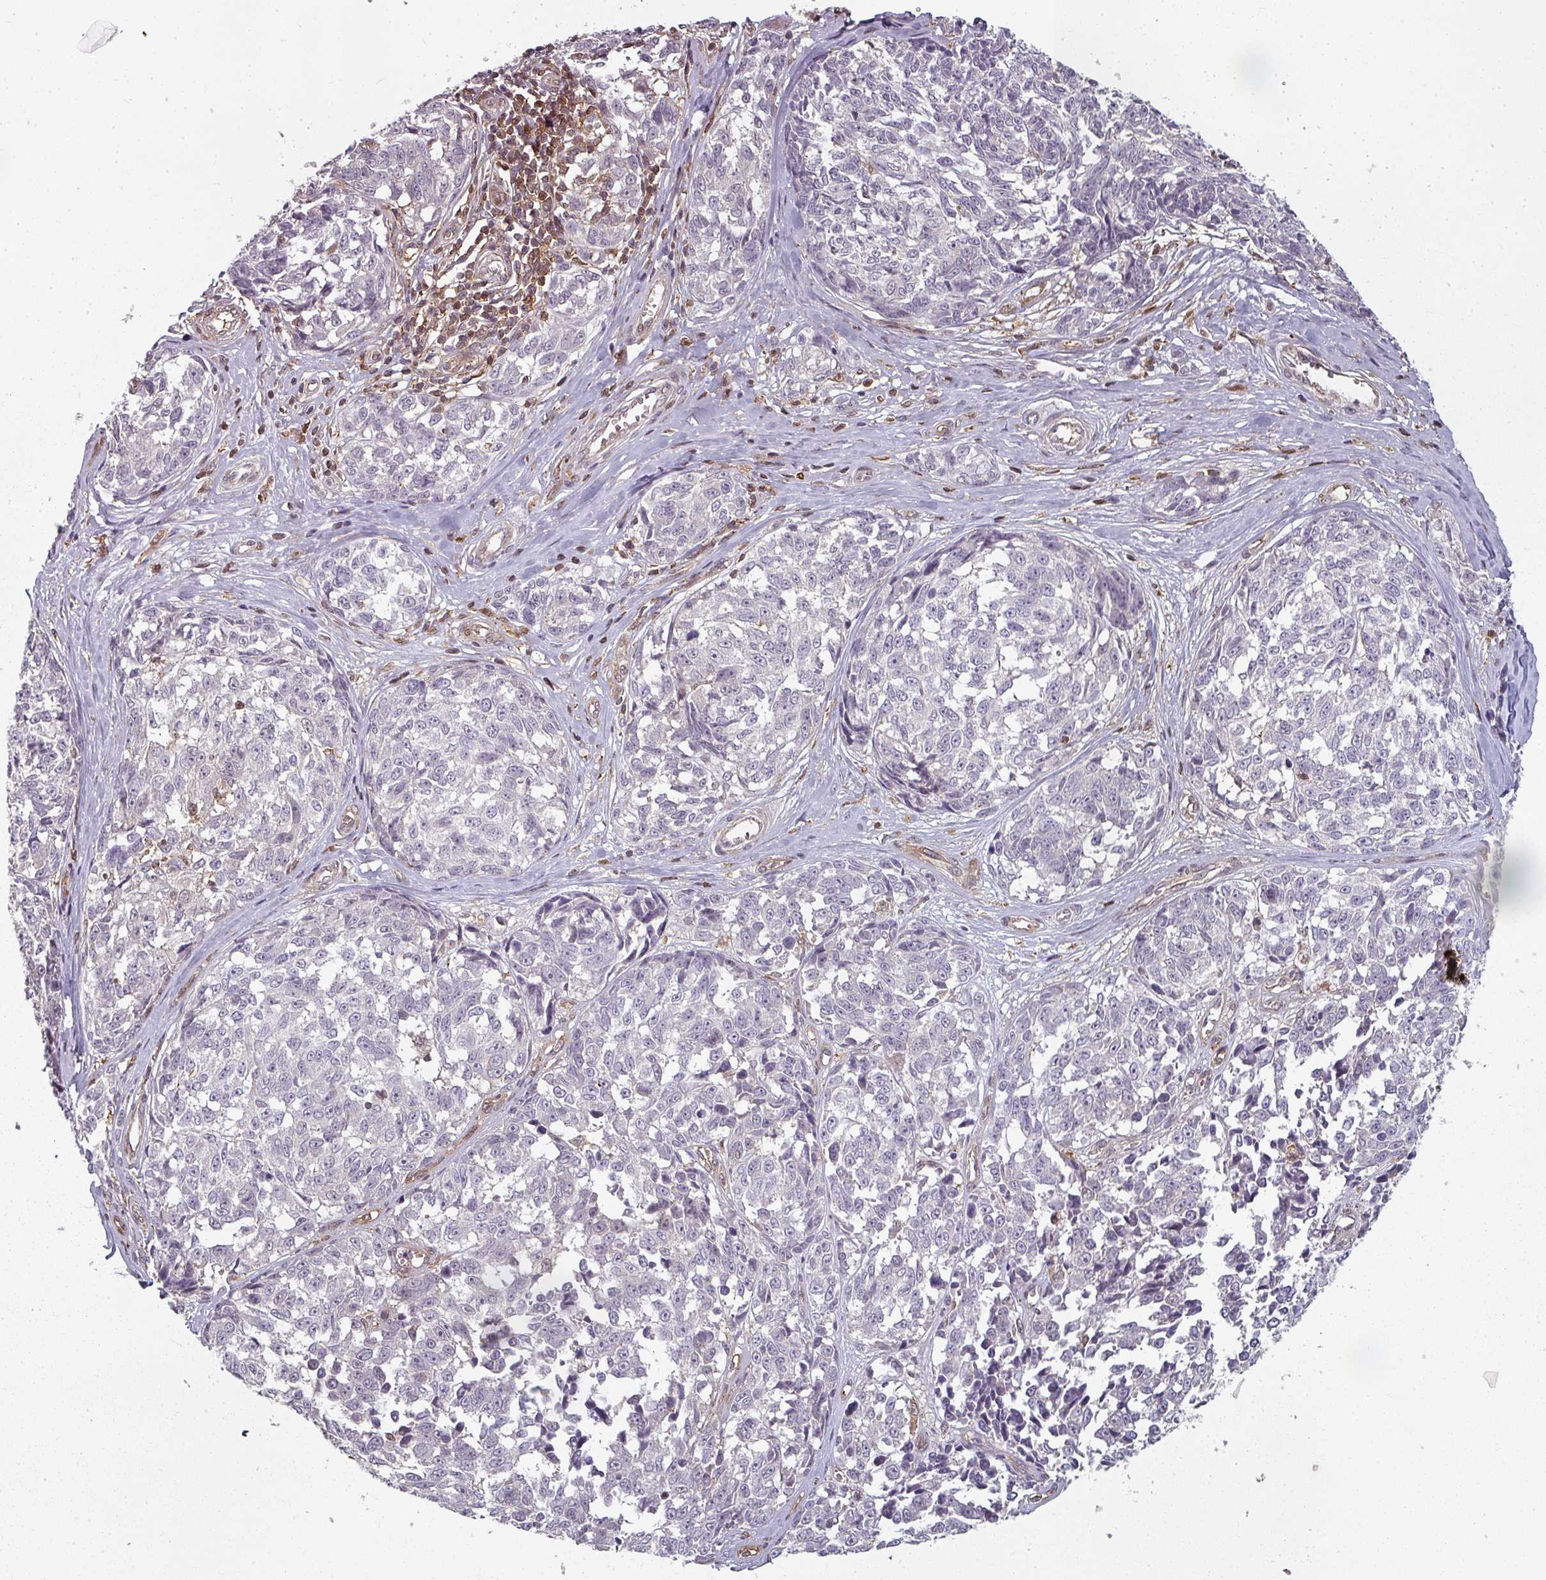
{"staining": {"intensity": "negative", "quantity": "none", "location": "none"}, "tissue": "melanoma", "cell_type": "Tumor cells", "image_type": "cancer", "snomed": [{"axis": "morphology", "description": "Normal tissue, NOS"}, {"axis": "morphology", "description": "Malignant melanoma, NOS"}, {"axis": "topography", "description": "Skin"}], "caption": "High power microscopy histopathology image of an IHC micrograph of melanoma, revealing no significant staining in tumor cells.", "gene": "CLIC1", "patient": {"sex": "female", "age": 64}}